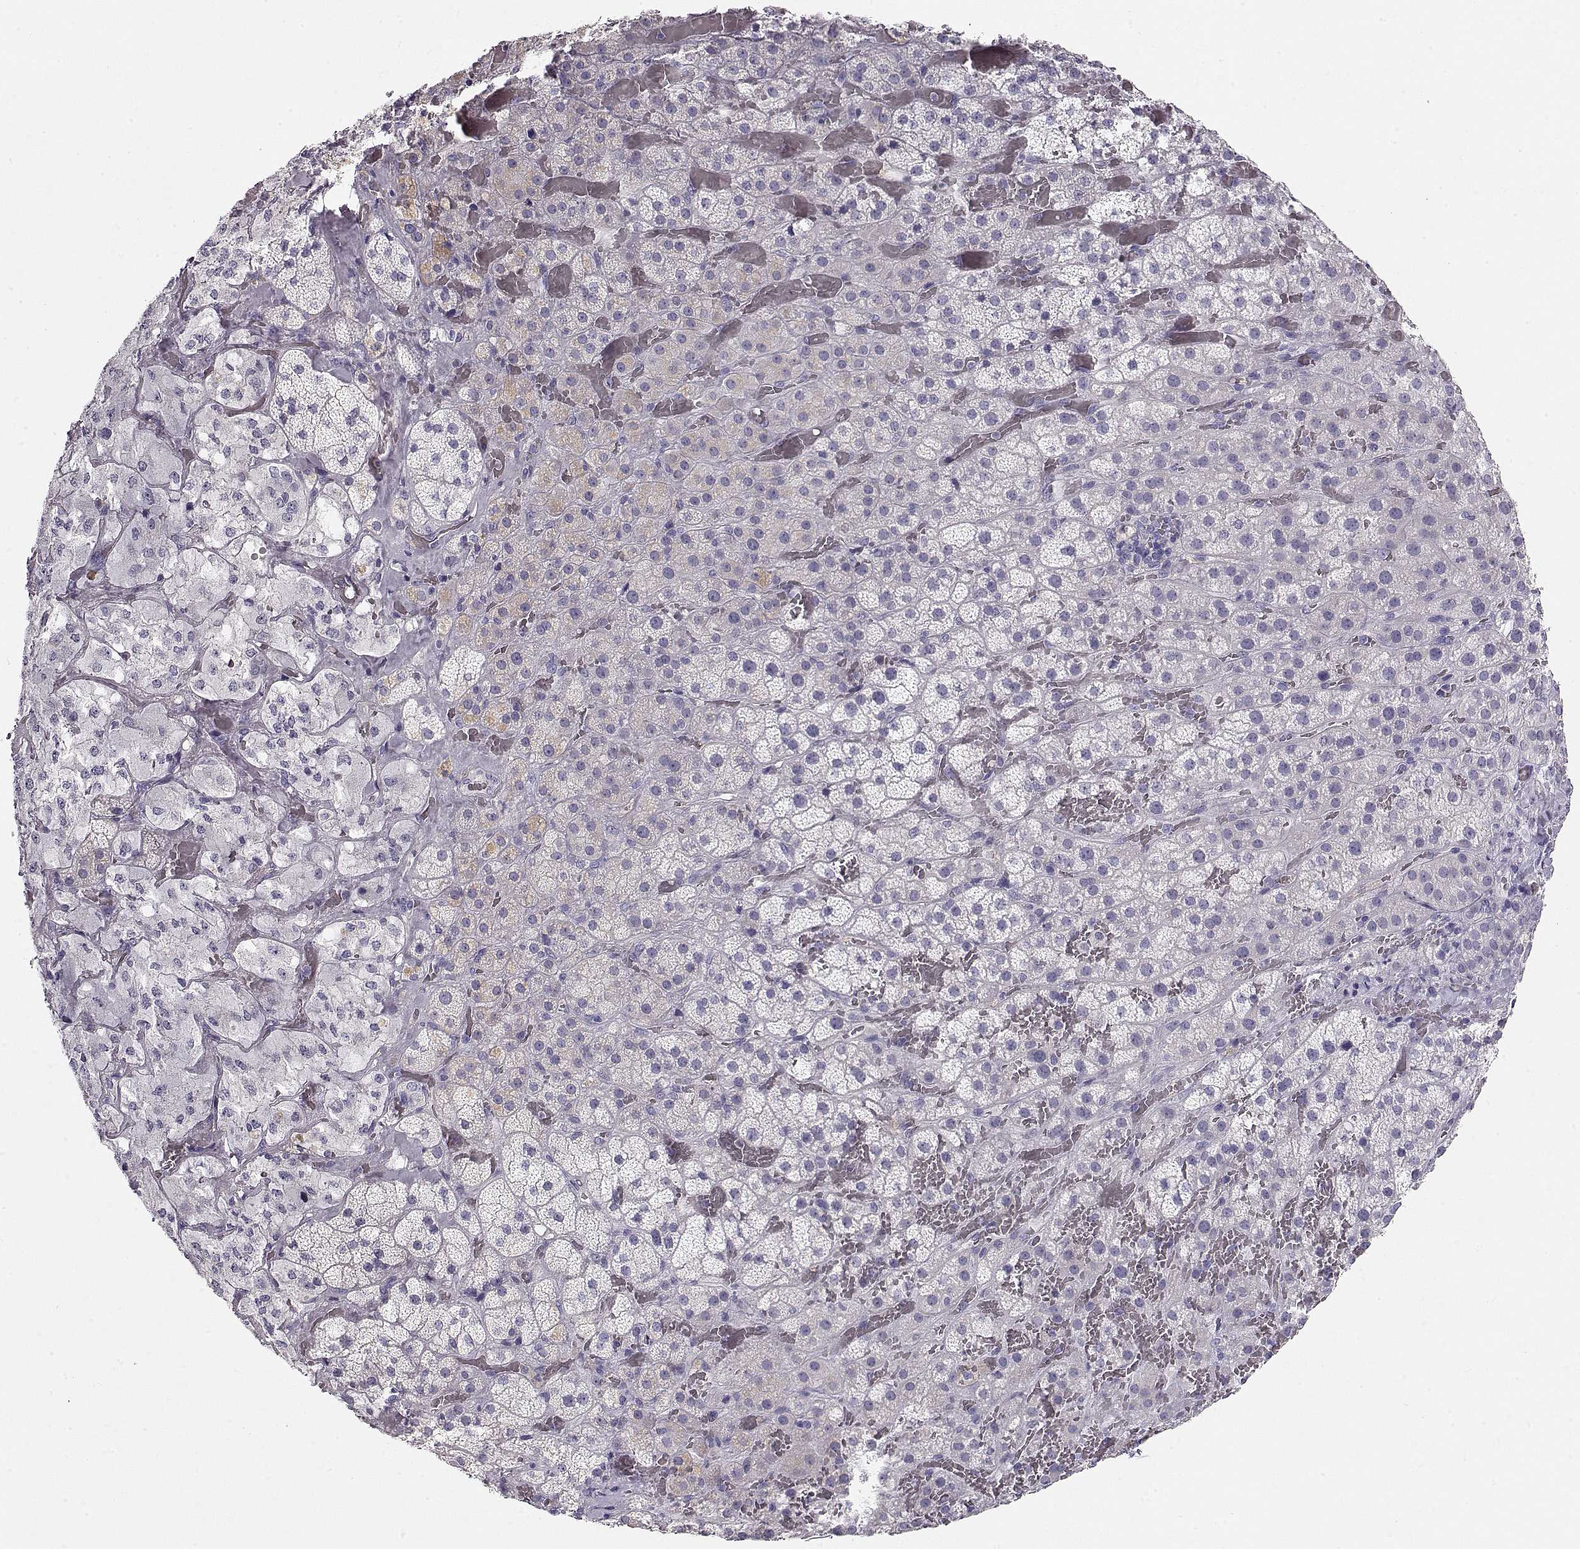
{"staining": {"intensity": "negative", "quantity": "none", "location": "none"}, "tissue": "adrenal gland", "cell_type": "Glandular cells", "image_type": "normal", "snomed": [{"axis": "morphology", "description": "Normal tissue, NOS"}, {"axis": "topography", "description": "Adrenal gland"}], "caption": "A photomicrograph of adrenal gland stained for a protein reveals no brown staining in glandular cells.", "gene": "SLITRK3", "patient": {"sex": "male", "age": 57}}